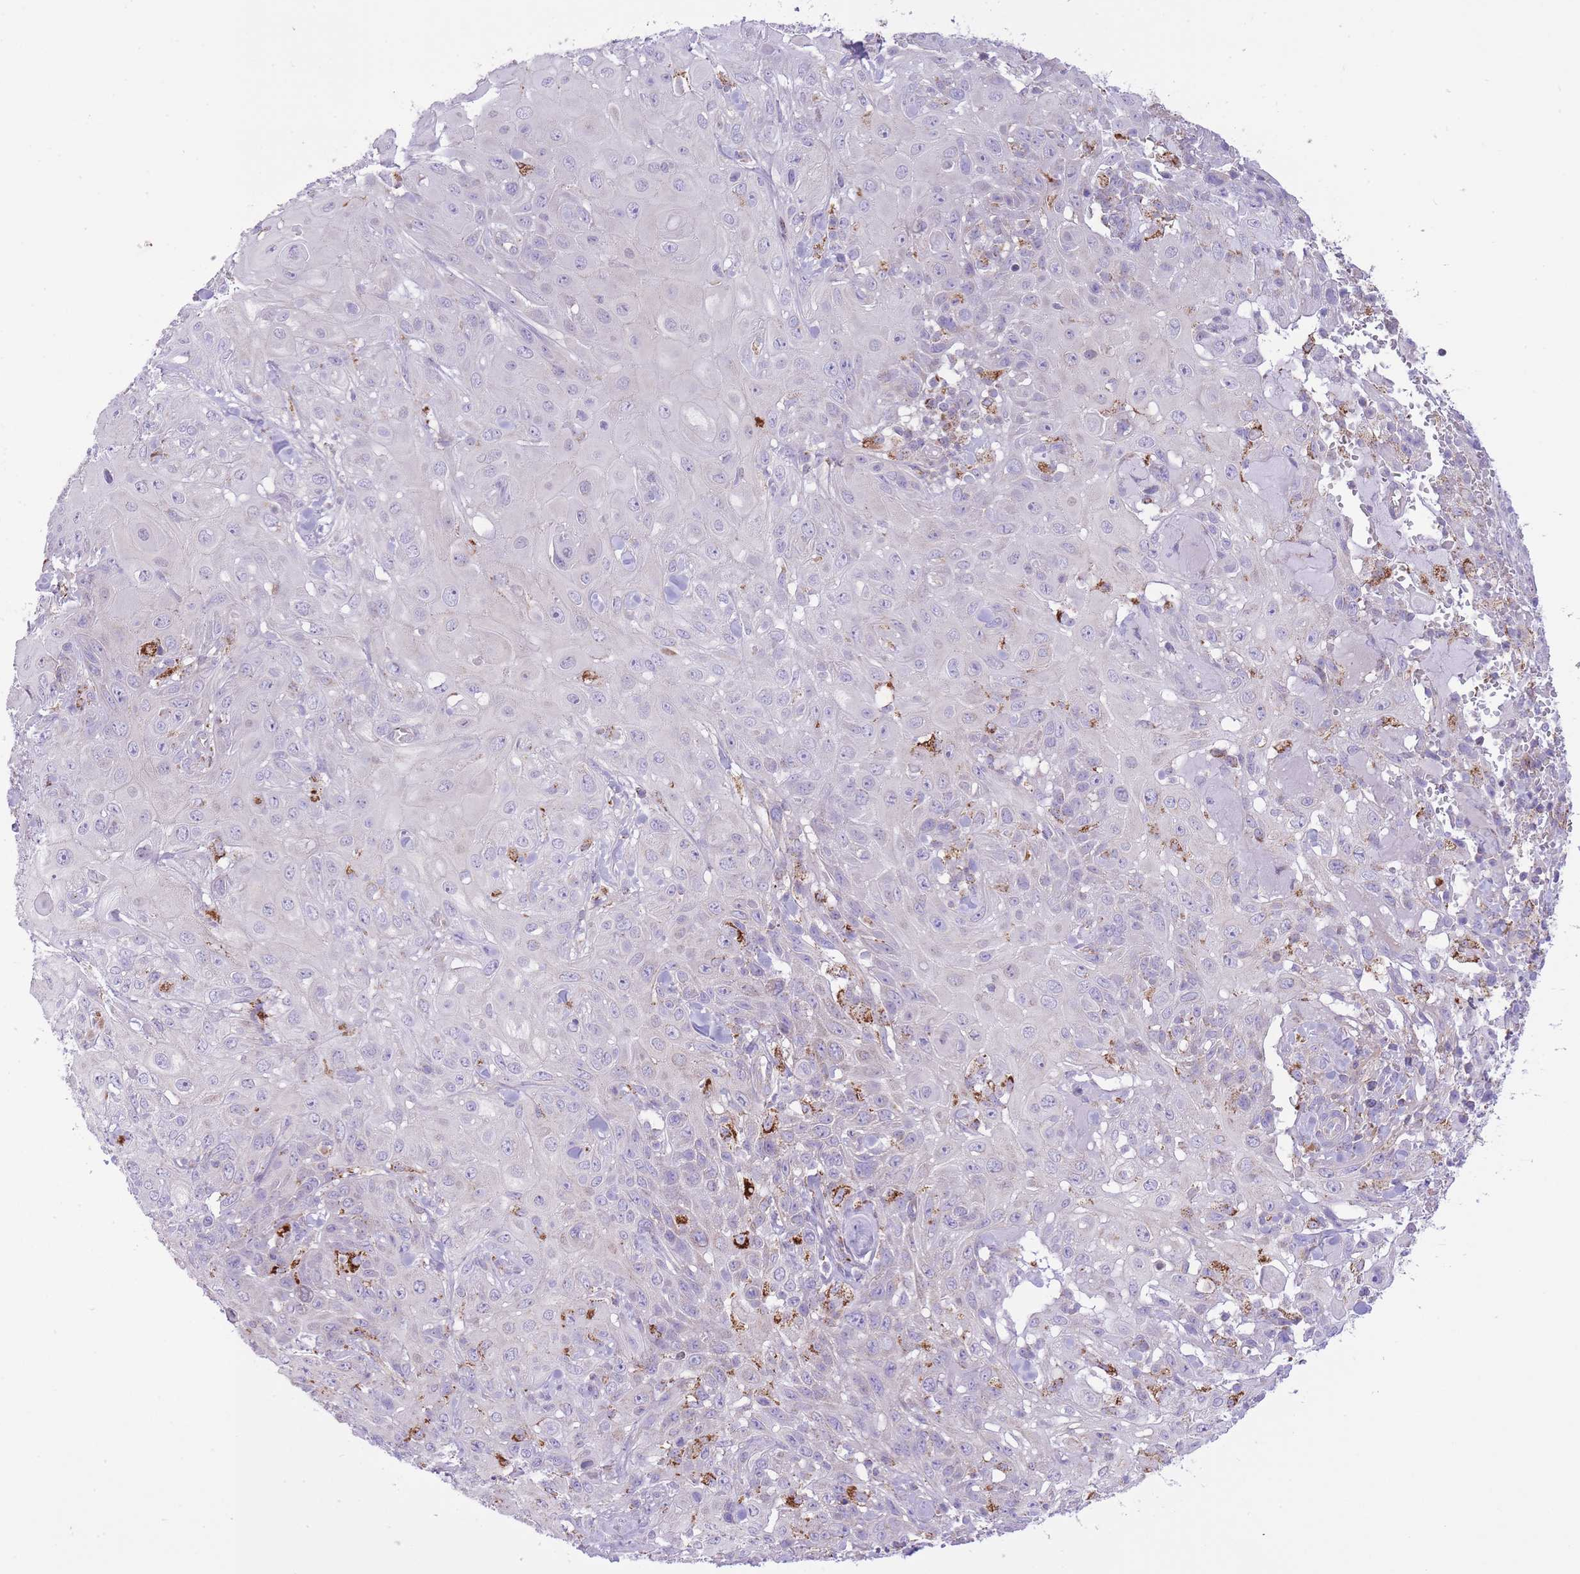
{"staining": {"intensity": "negative", "quantity": "none", "location": "none"}, "tissue": "skin cancer", "cell_type": "Tumor cells", "image_type": "cancer", "snomed": [{"axis": "morphology", "description": "Normal tissue, NOS"}, {"axis": "morphology", "description": "Squamous cell carcinoma, NOS"}, {"axis": "topography", "description": "Skin"}, {"axis": "topography", "description": "Cartilage tissue"}], "caption": "Immunohistochemical staining of skin squamous cell carcinoma exhibits no significant staining in tumor cells.", "gene": "ST3GAL3", "patient": {"sex": "female", "age": 79}}